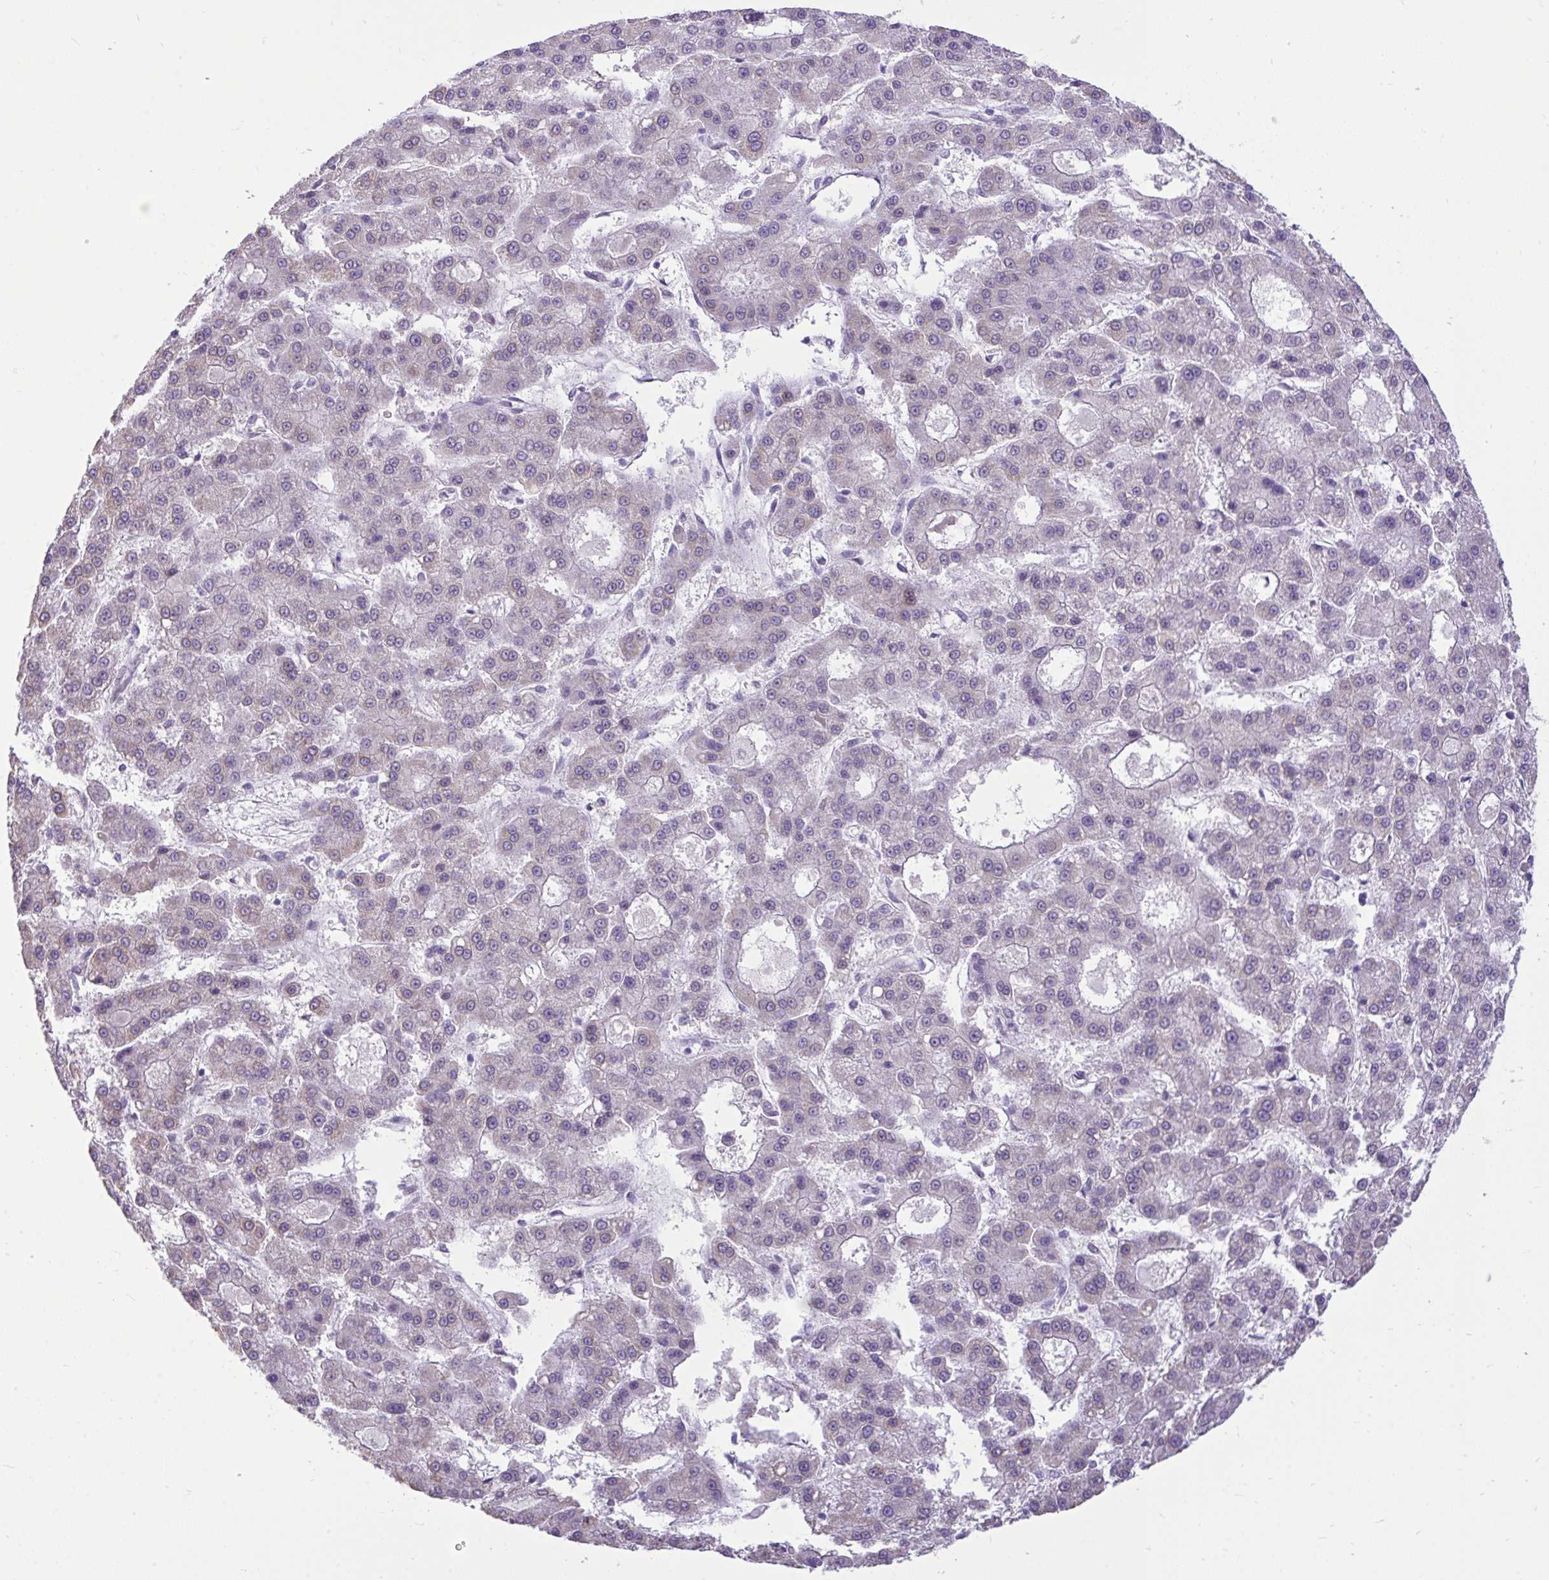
{"staining": {"intensity": "negative", "quantity": "none", "location": "none"}, "tissue": "liver cancer", "cell_type": "Tumor cells", "image_type": "cancer", "snomed": [{"axis": "morphology", "description": "Carcinoma, Hepatocellular, NOS"}, {"axis": "topography", "description": "Liver"}], "caption": "IHC photomicrograph of neoplastic tissue: hepatocellular carcinoma (liver) stained with DAB exhibits no significant protein staining in tumor cells.", "gene": "CEACAM18", "patient": {"sex": "male", "age": 70}}